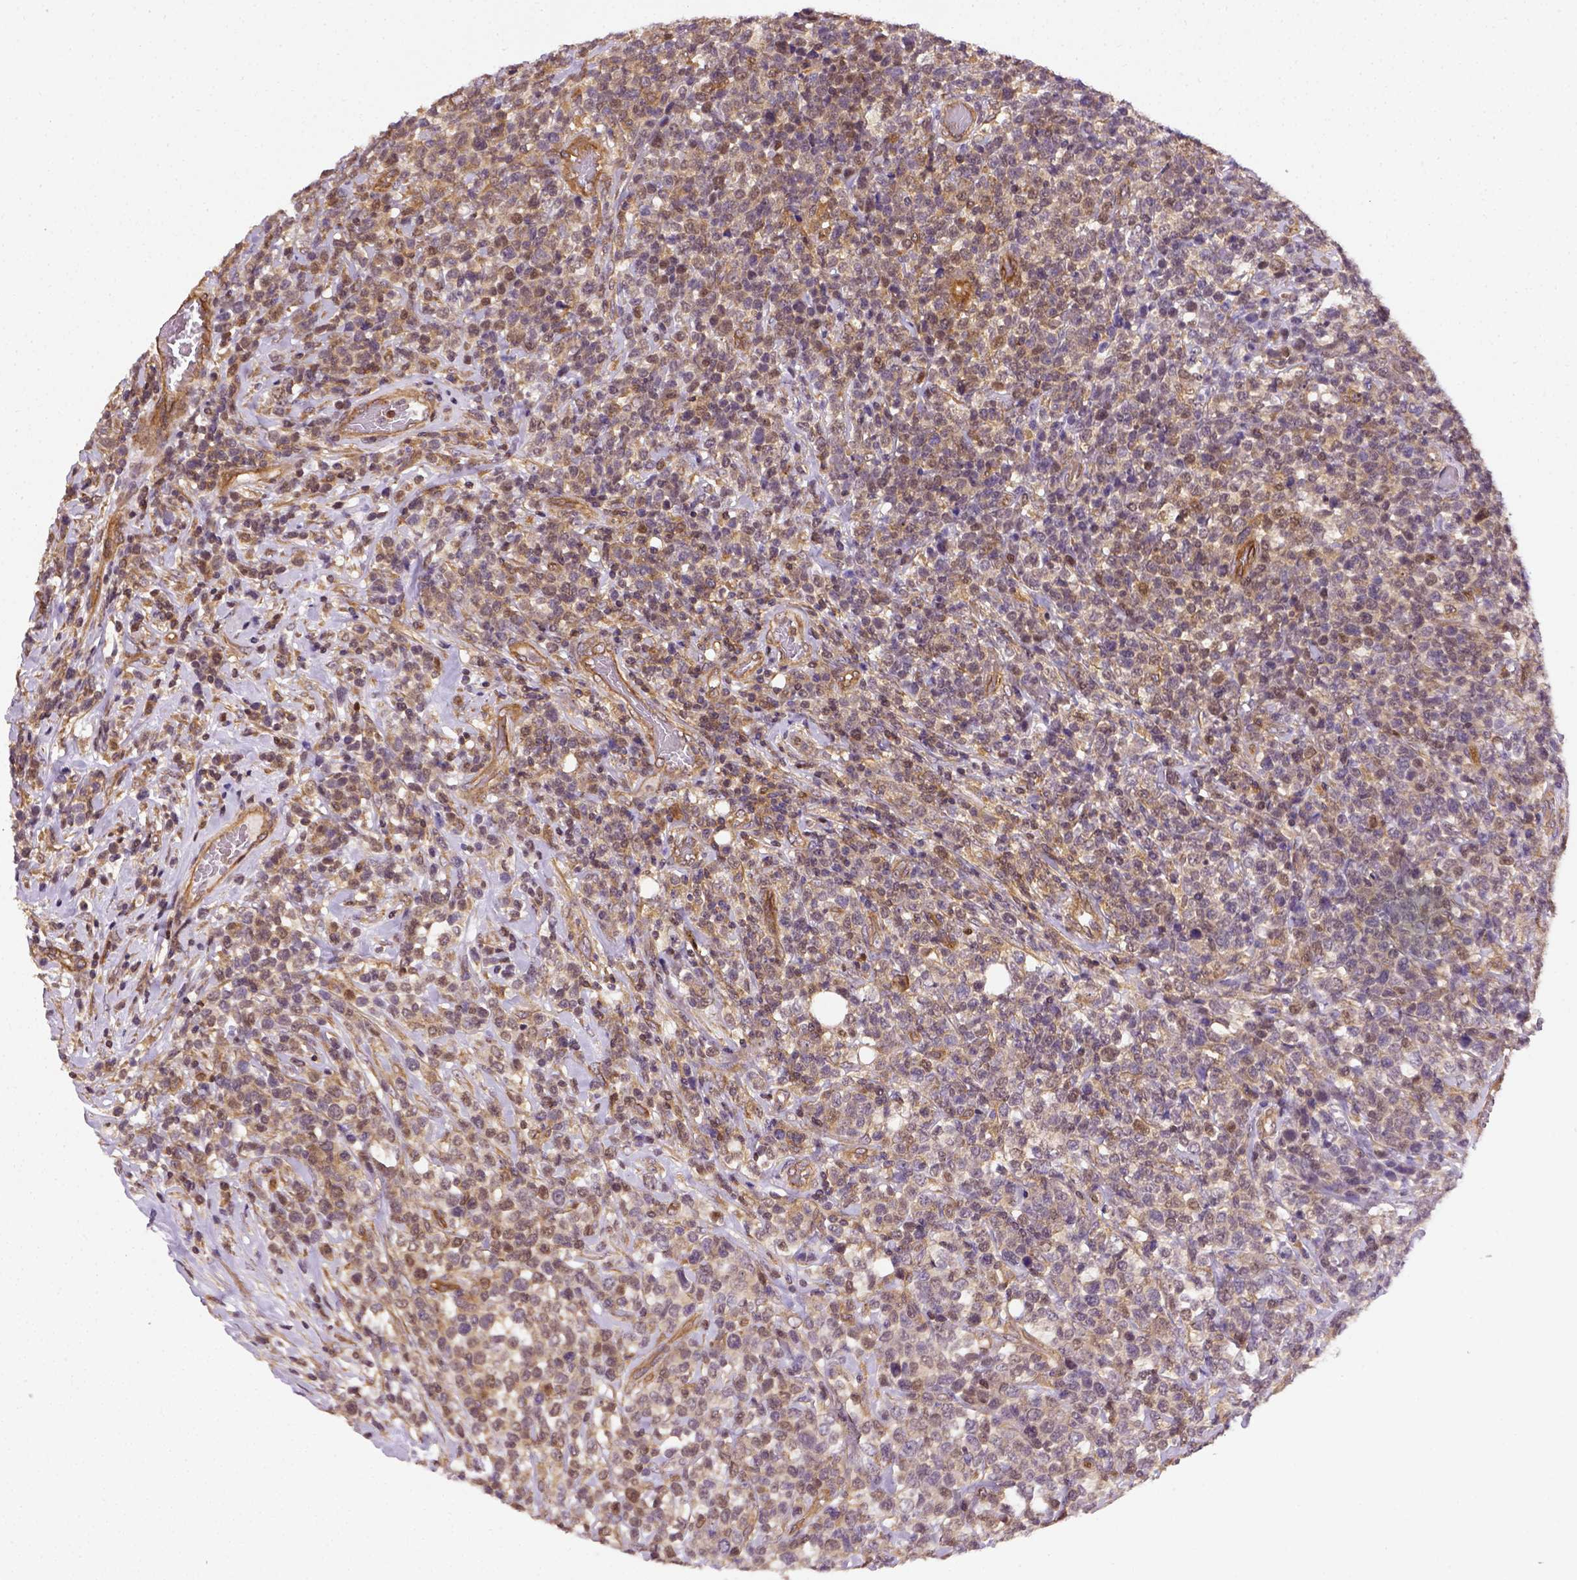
{"staining": {"intensity": "weak", "quantity": ">75%", "location": "cytoplasmic/membranous"}, "tissue": "lymphoma", "cell_type": "Tumor cells", "image_type": "cancer", "snomed": [{"axis": "morphology", "description": "Malignant lymphoma, non-Hodgkin's type, High grade"}, {"axis": "topography", "description": "Soft tissue"}], "caption": "Immunohistochemical staining of lymphoma reveals low levels of weak cytoplasmic/membranous protein staining in approximately >75% of tumor cells.", "gene": "MATK", "patient": {"sex": "female", "age": 56}}